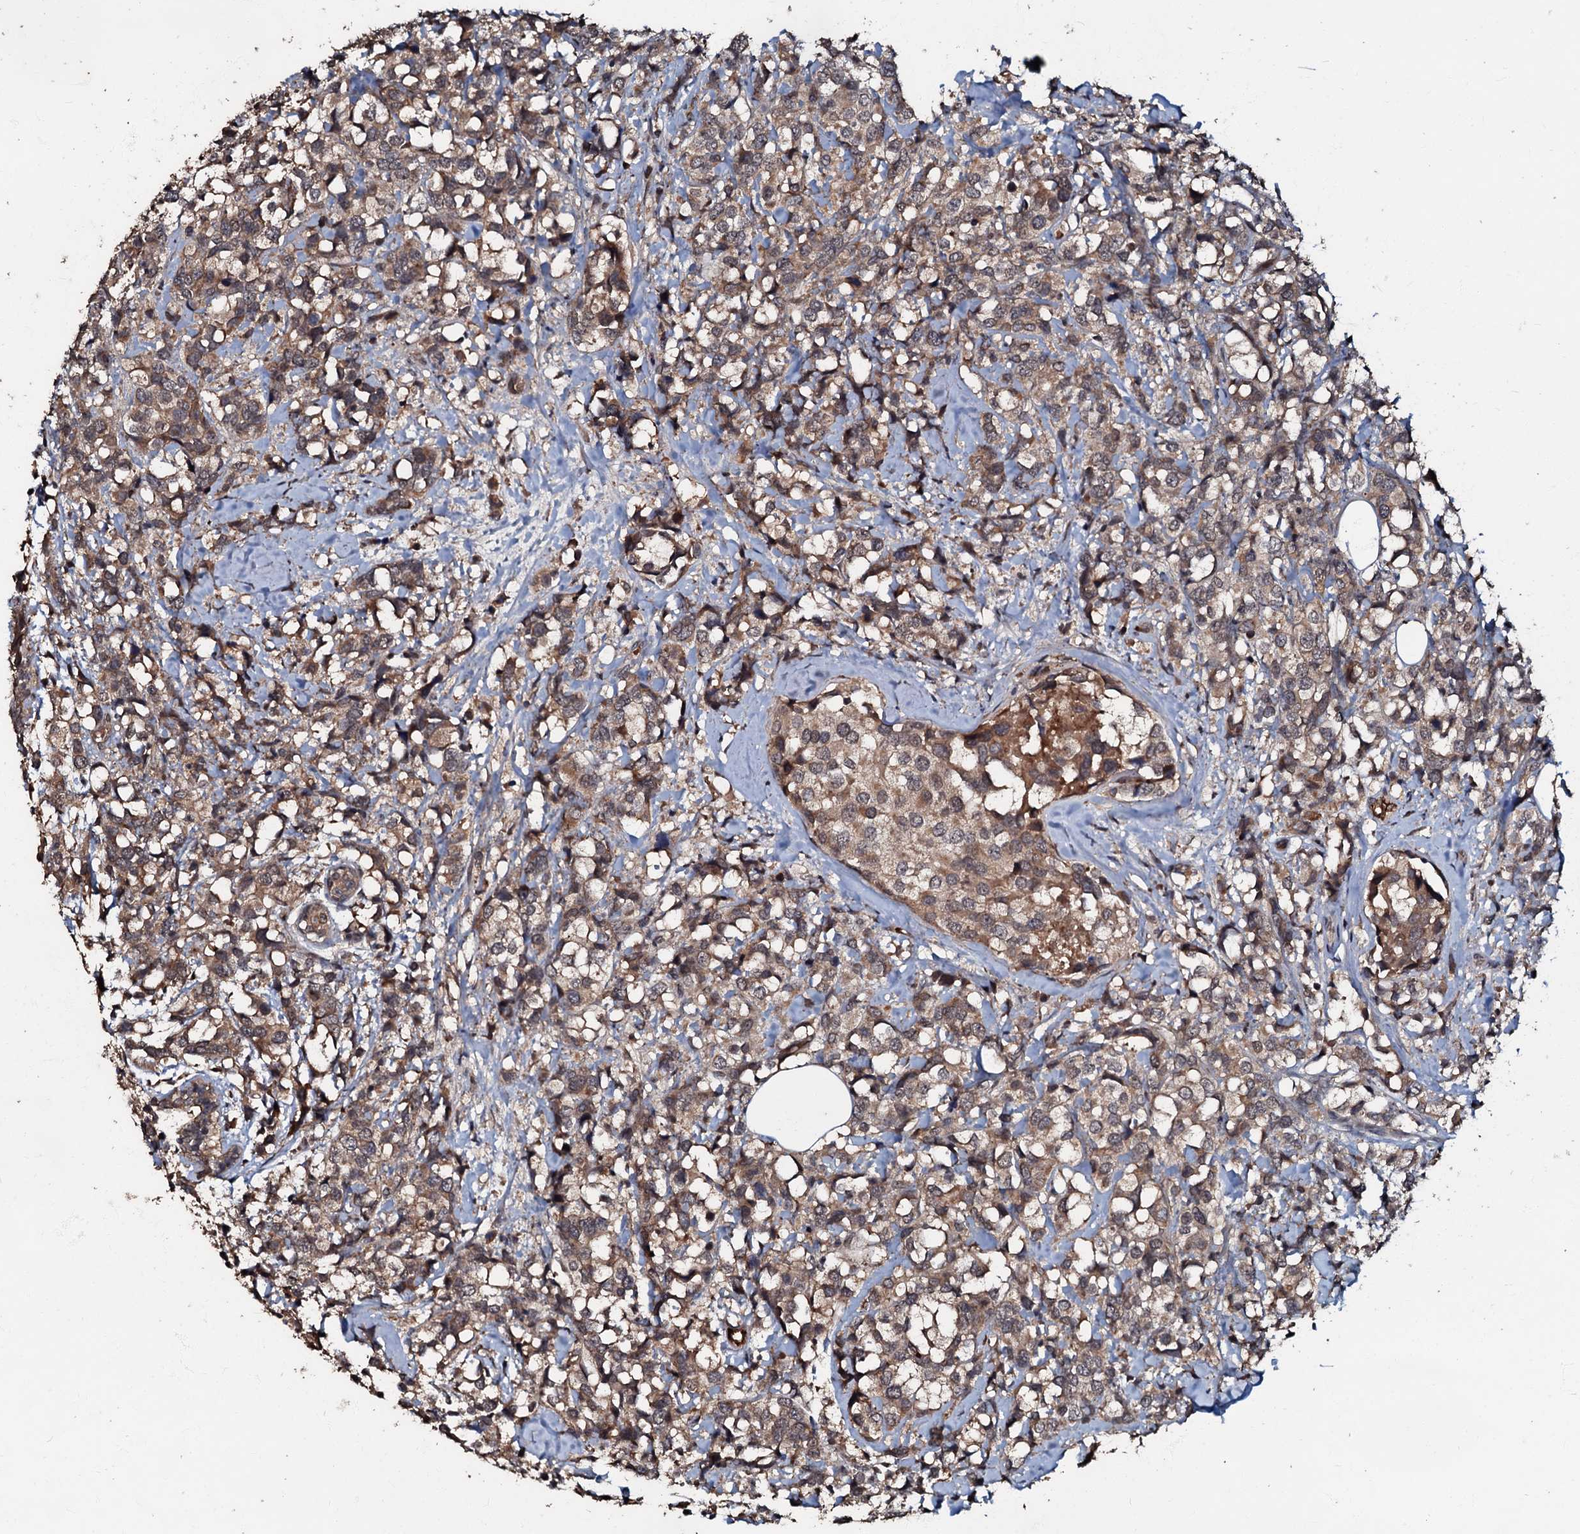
{"staining": {"intensity": "moderate", "quantity": ">75%", "location": "cytoplasmic/membranous"}, "tissue": "breast cancer", "cell_type": "Tumor cells", "image_type": "cancer", "snomed": [{"axis": "morphology", "description": "Lobular carcinoma"}, {"axis": "topography", "description": "Breast"}], "caption": "Immunohistochemistry micrograph of lobular carcinoma (breast) stained for a protein (brown), which exhibits medium levels of moderate cytoplasmic/membranous expression in approximately >75% of tumor cells.", "gene": "MANSC4", "patient": {"sex": "female", "age": 59}}